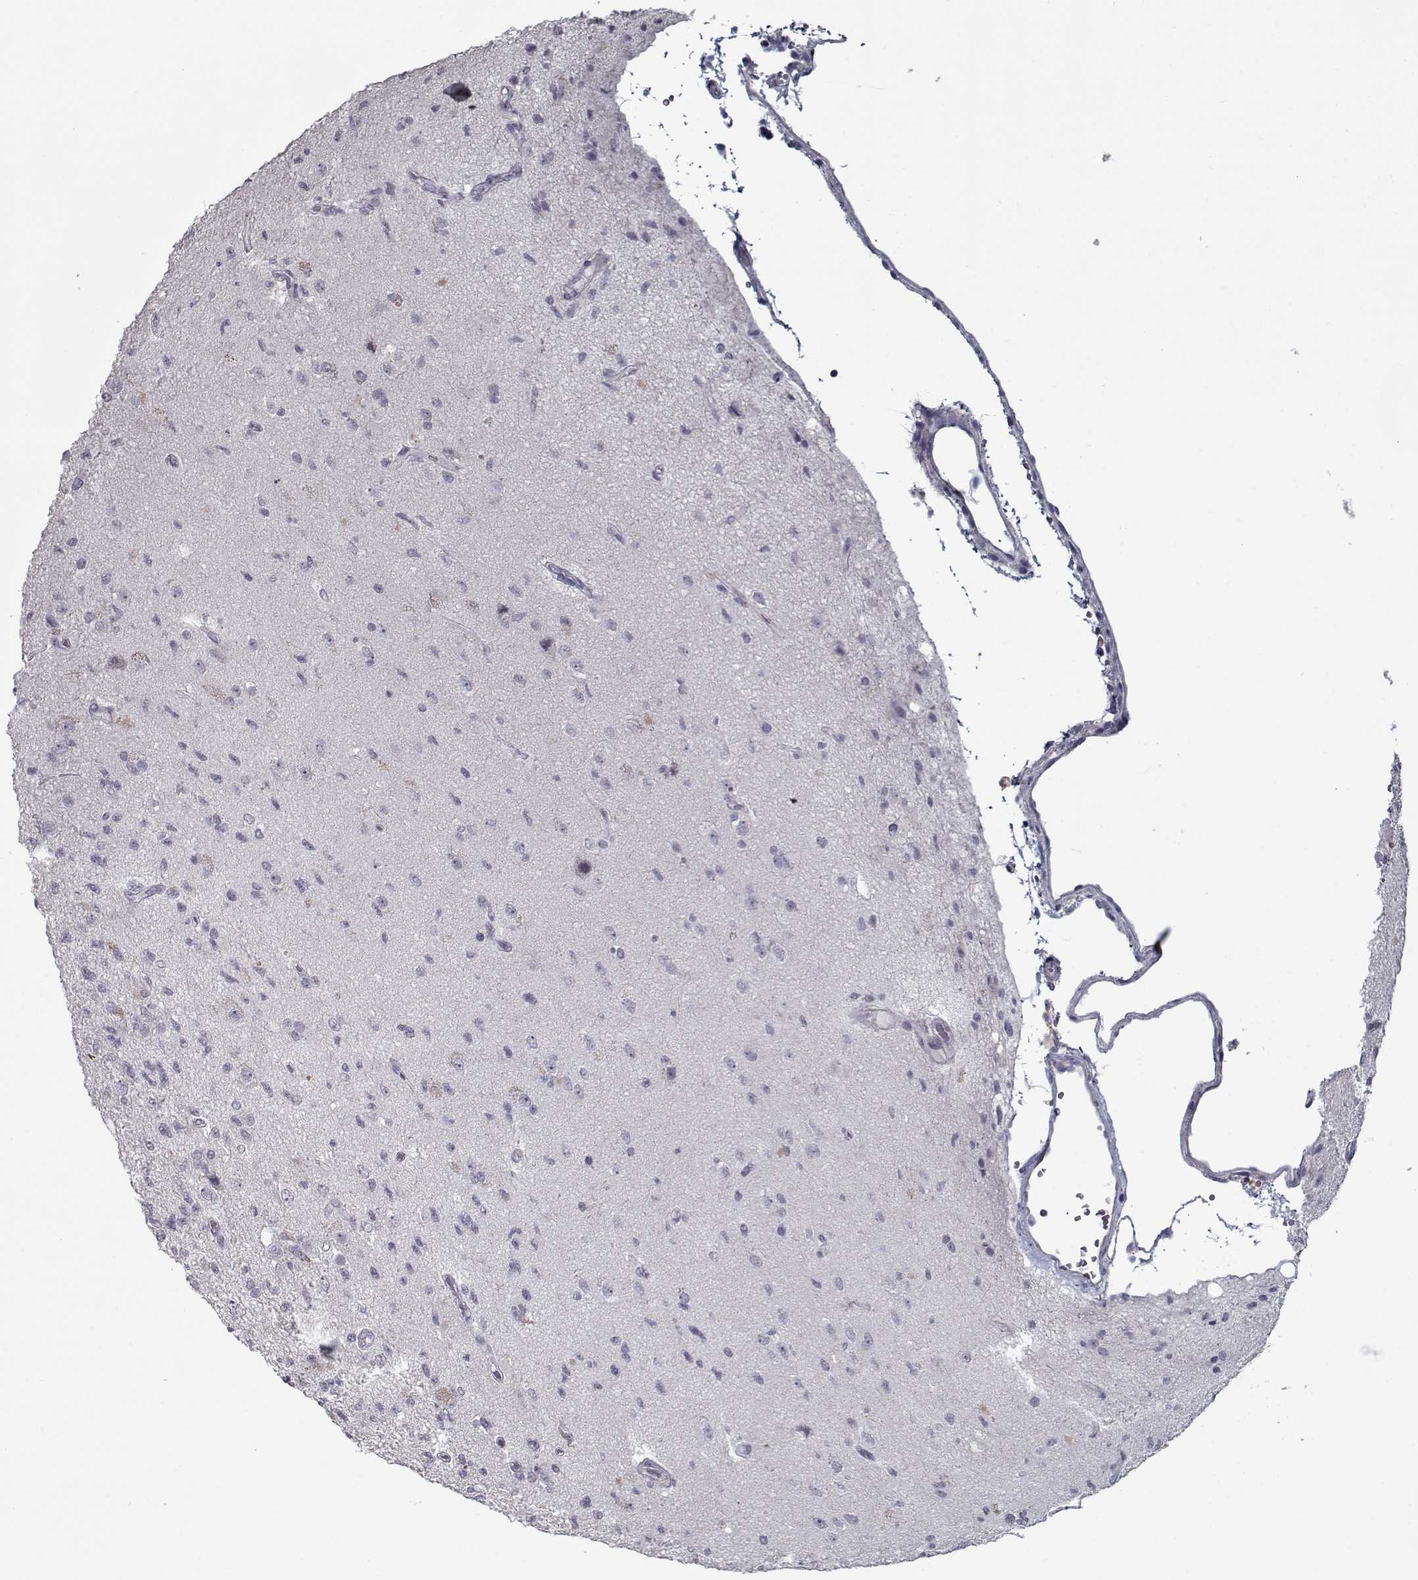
{"staining": {"intensity": "negative", "quantity": "none", "location": "none"}, "tissue": "glioma", "cell_type": "Tumor cells", "image_type": "cancer", "snomed": [{"axis": "morphology", "description": "Glioma, malignant, High grade"}, {"axis": "topography", "description": "Brain"}], "caption": "IHC of glioma exhibits no staining in tumor cells.", "gene": "SEC16B", "patient": {"sex": "male", "age": 56}}